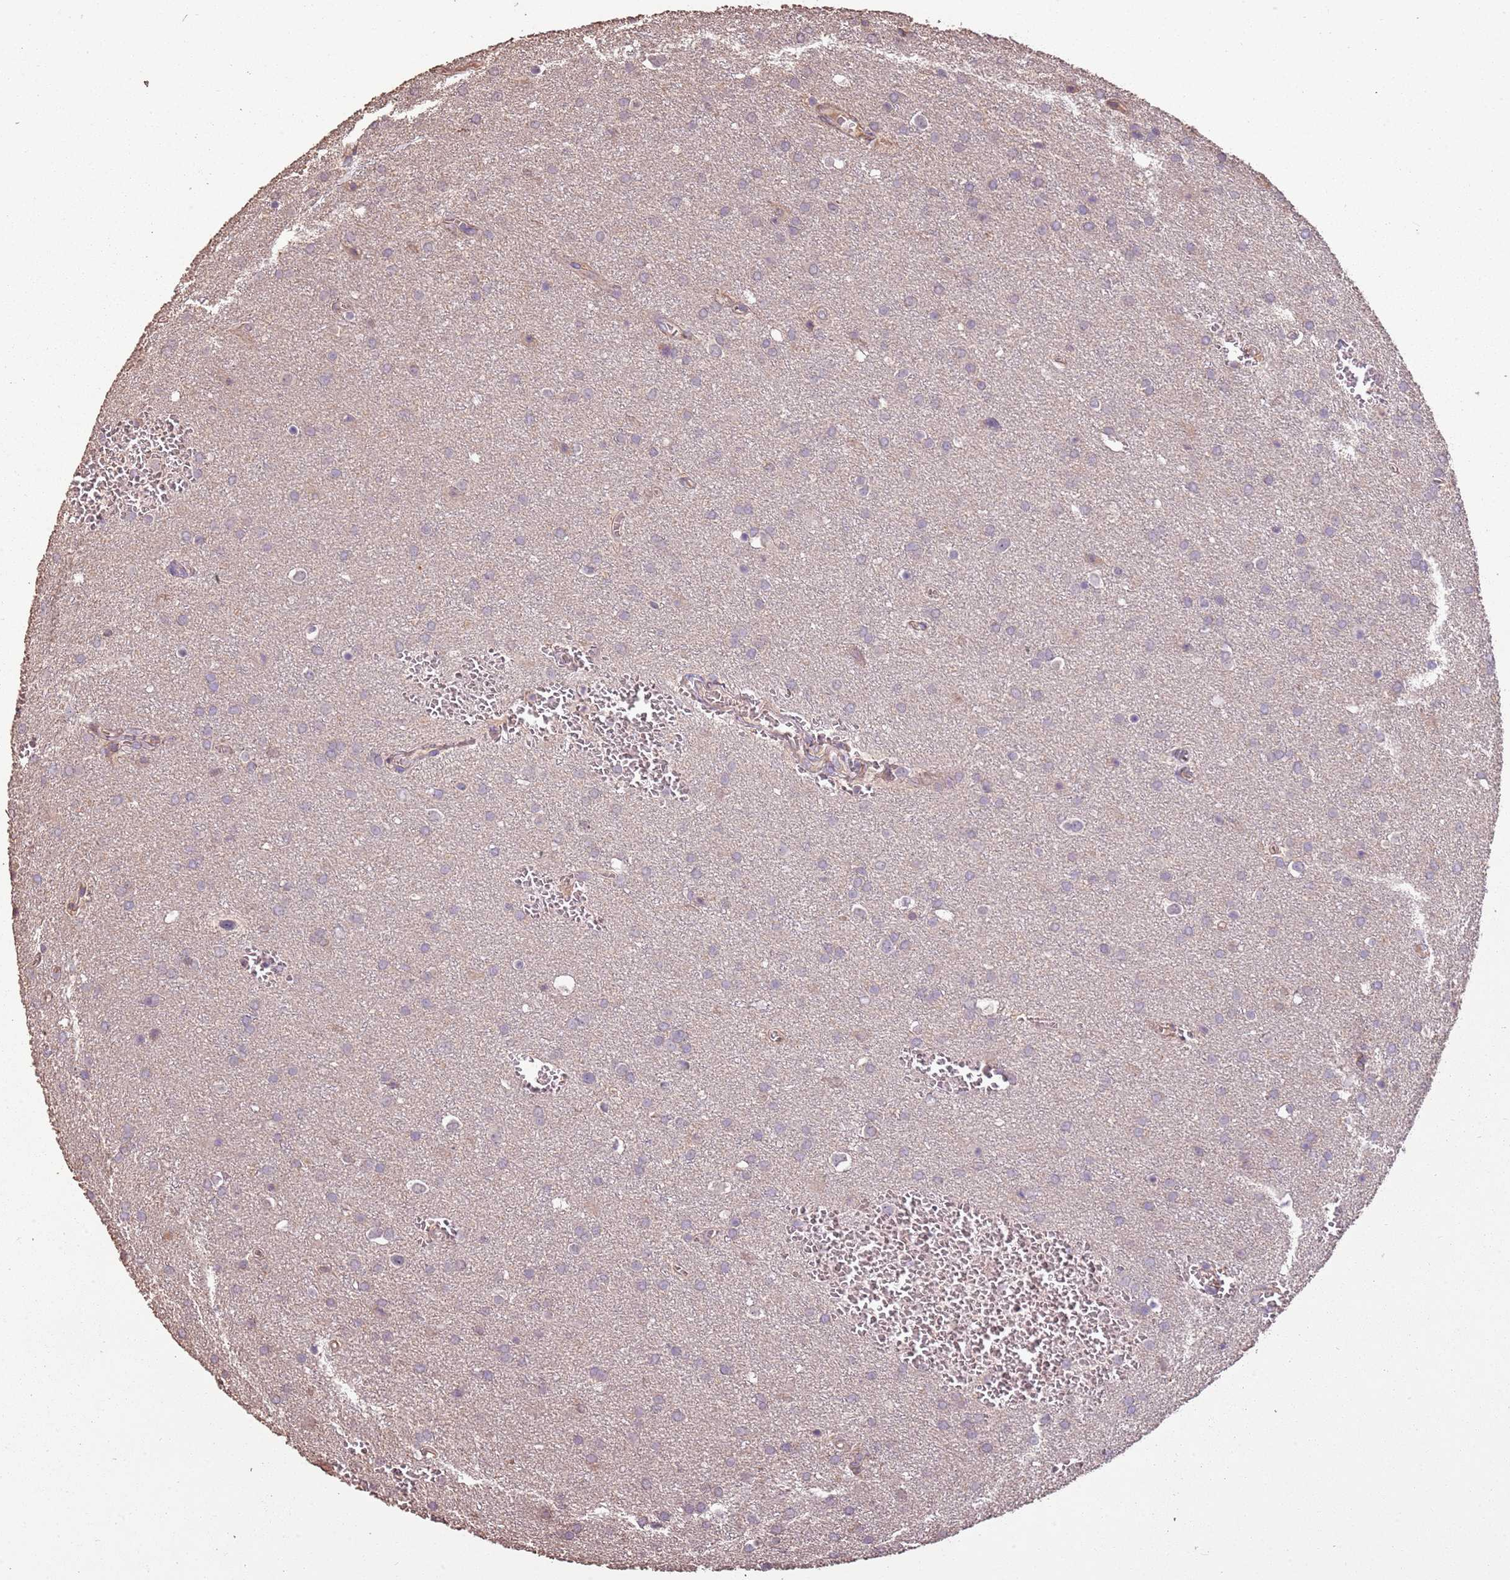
{"staining": {"intensity": "negative", "quantity": "none", "location": "none"}, "tissue": "glioma", "cell_type": "Tumor cells", "image_type": "cancer", "snomed": [{"axis": "morphology", "description": "Glioma, malignant, Low grade"}, {"axis": "topography", "description": "Brain"}], "caption": "Immunohistochemistry photomicrograph of neoplastic tissue: malignant low-grade glioma stained with DAB (3,3'-diaminobenzidine) exhibits no significant protein staining in tumor cells.", "gene": "FECH", "patient": {"sex": "female", "age": 32}}